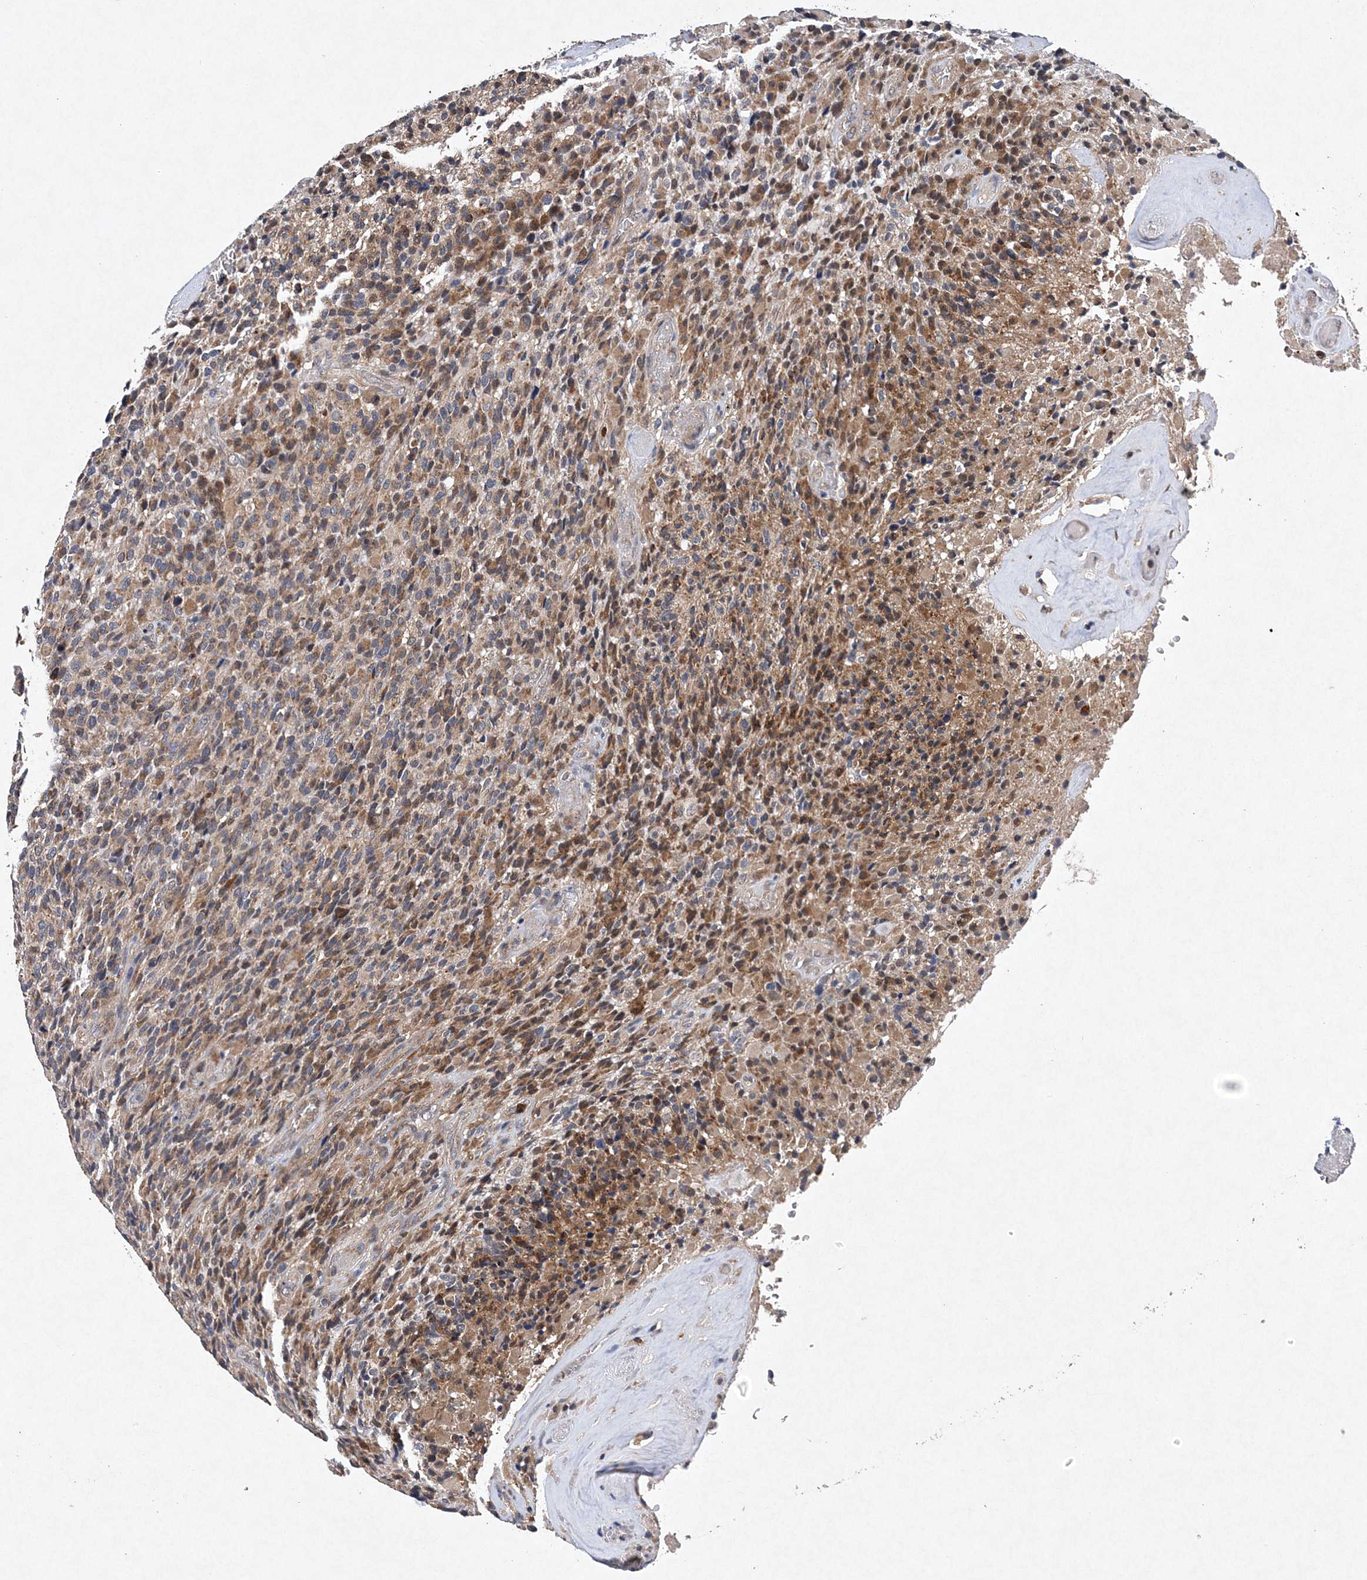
{"staining": {"intensity": "moderate", "quantity": "<25%", "location": "cytoplasmic/membranous"}, "tissue": "glioma", "cell_type": "Tumor cells", "image_type": "cancer", "snomed": [{"axis": "morphology", "description": "Glioma, malignant, High grade"}, {"axis": "topography", "description": "Brain"}], "caption": "Human glioma stained for a protein (brown) shows moderate cytoplasmic/membranous positive positivity in about <25% of tumor cells.", "gene": "PROSER1", "patient": {"sex": "male", "age": 71}}